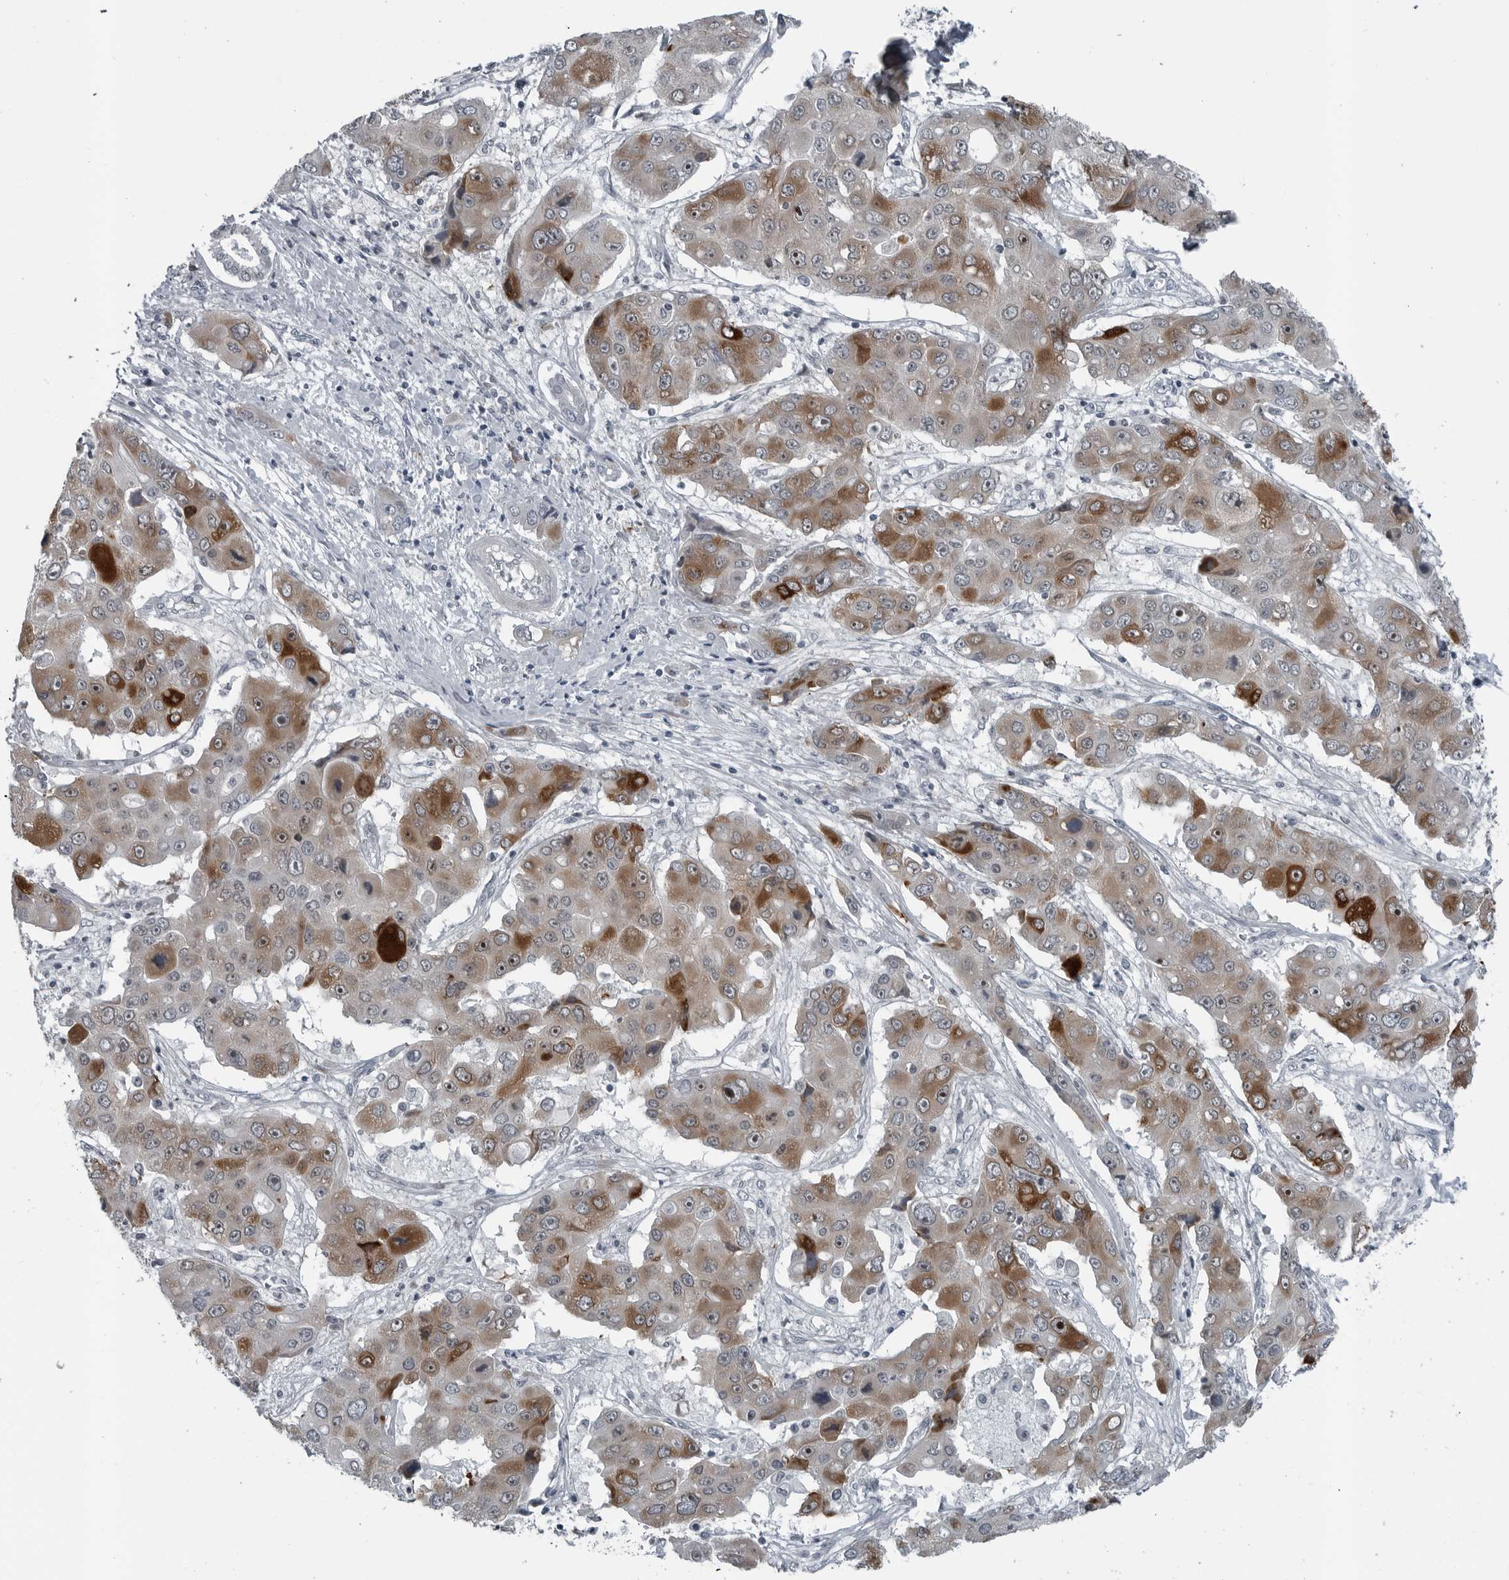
{"staining": {"intensity": "moderate", "quantity": "25%-75%", "location": "cytoplasmic/membranous,nuclear"}, "tissue": "liver cancer", "cell_type": "Tumor cells", "image_type": "cancer", "snomed": [{"axis": "morphology", "description": "Cholangiocarcinoma"}, {"axis": "topography", "description": "Liver"}], "caption": "Cholangiocarcinoma (liver) stained with a protein marker demonstrates moderate staining in tumor cells.", "gene": "DNAAF11", "patient": {"sex": "male", "age": 67}}